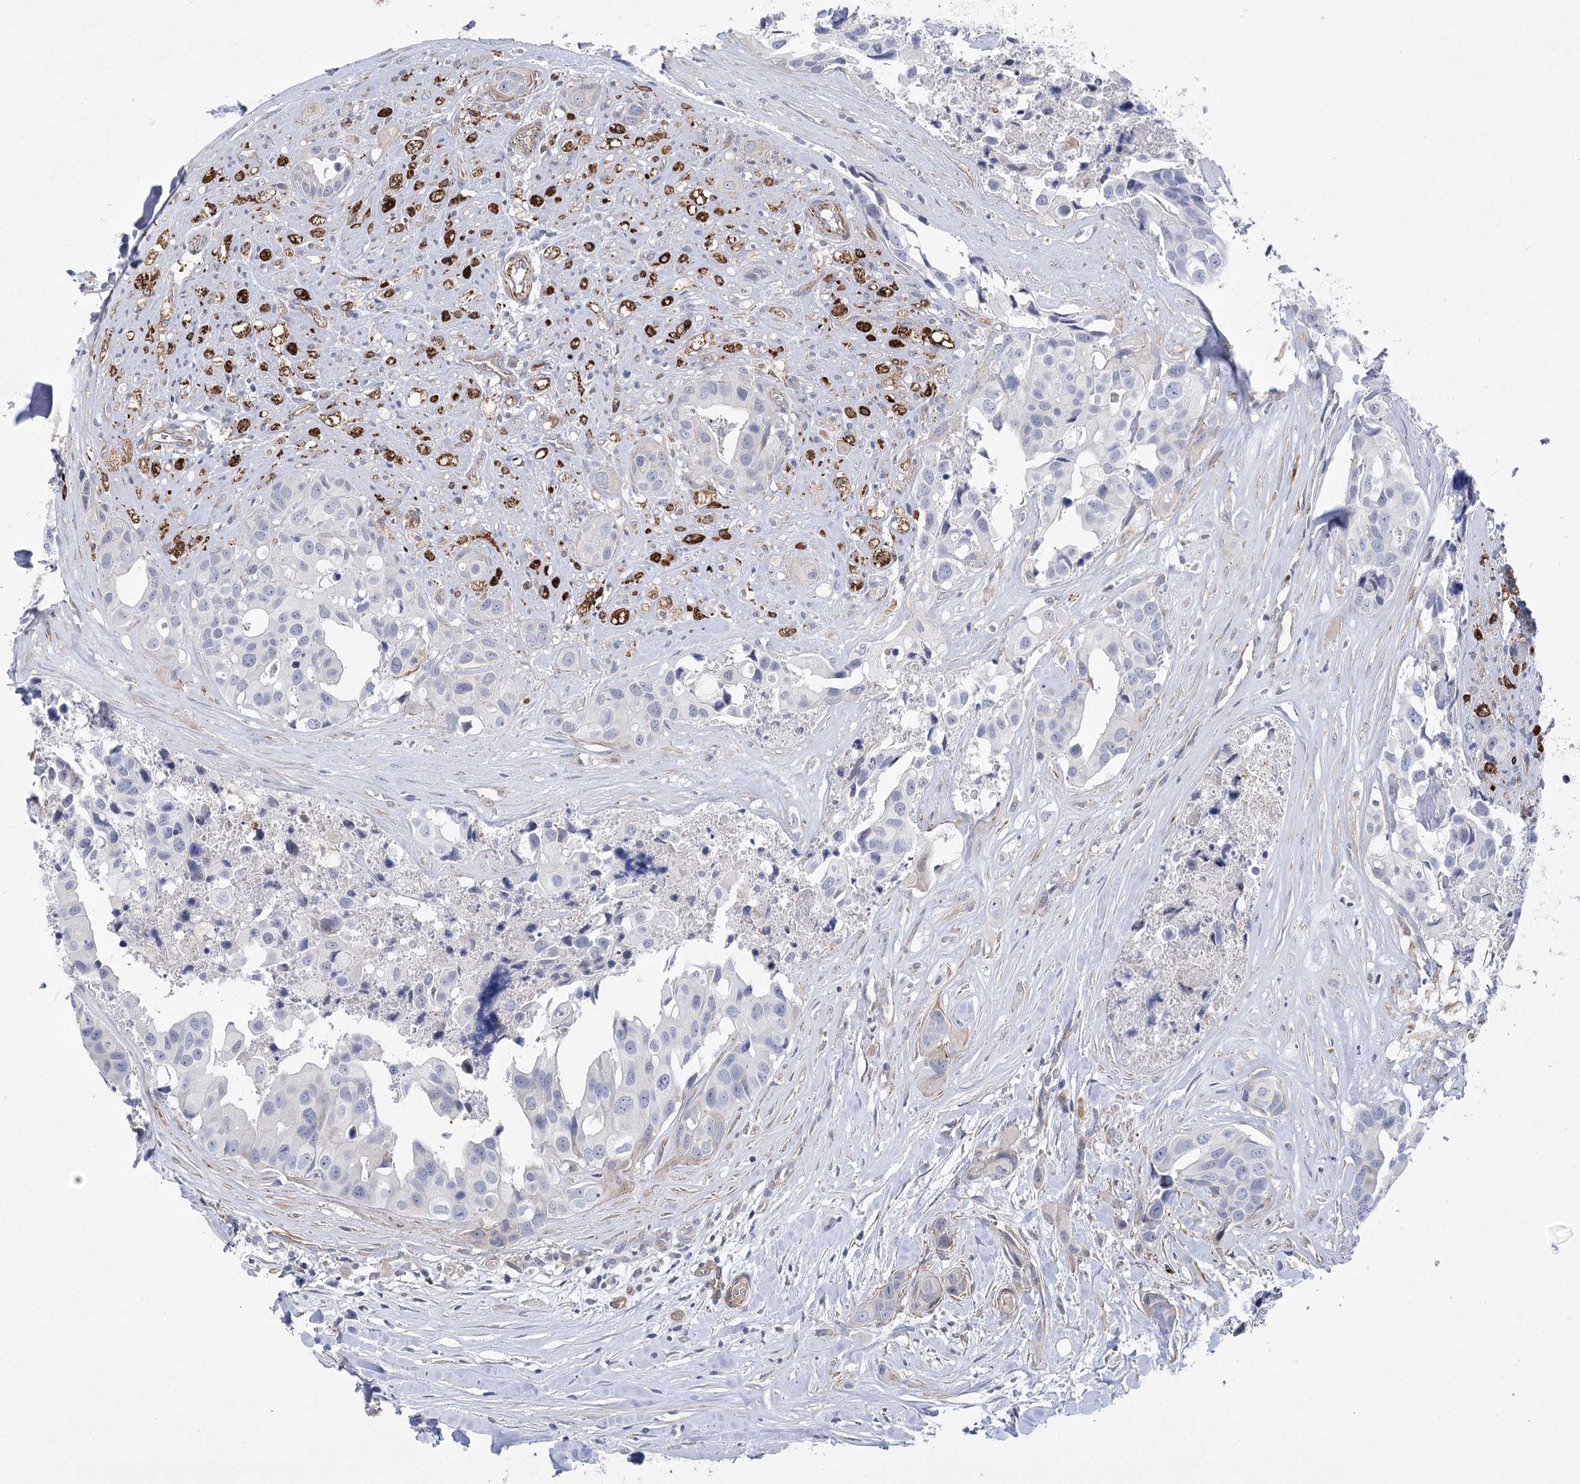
{"staining": {"intensity": "negative", "quantity": "none", "location": "none"}, "tissue": "head and neck cancer", "cell_type": "Tumor cells", "image_type": "cancer", "snomed": [{"axis": "morphology", "description": "Adenocarcinoma, NOS"}, {"axis": "morphology", "description": "Adenocarcinoma, metastatic, NOS"}, {"axis": "topography", "description": "Head-Neck"}], "caption": "The histopathology image reveals no significant expression in tumor cells of head and neck cancer (metastatic adenocarcinoma).", "gene": "THAP6", "patient": {"sex": "male", "age": 75}}